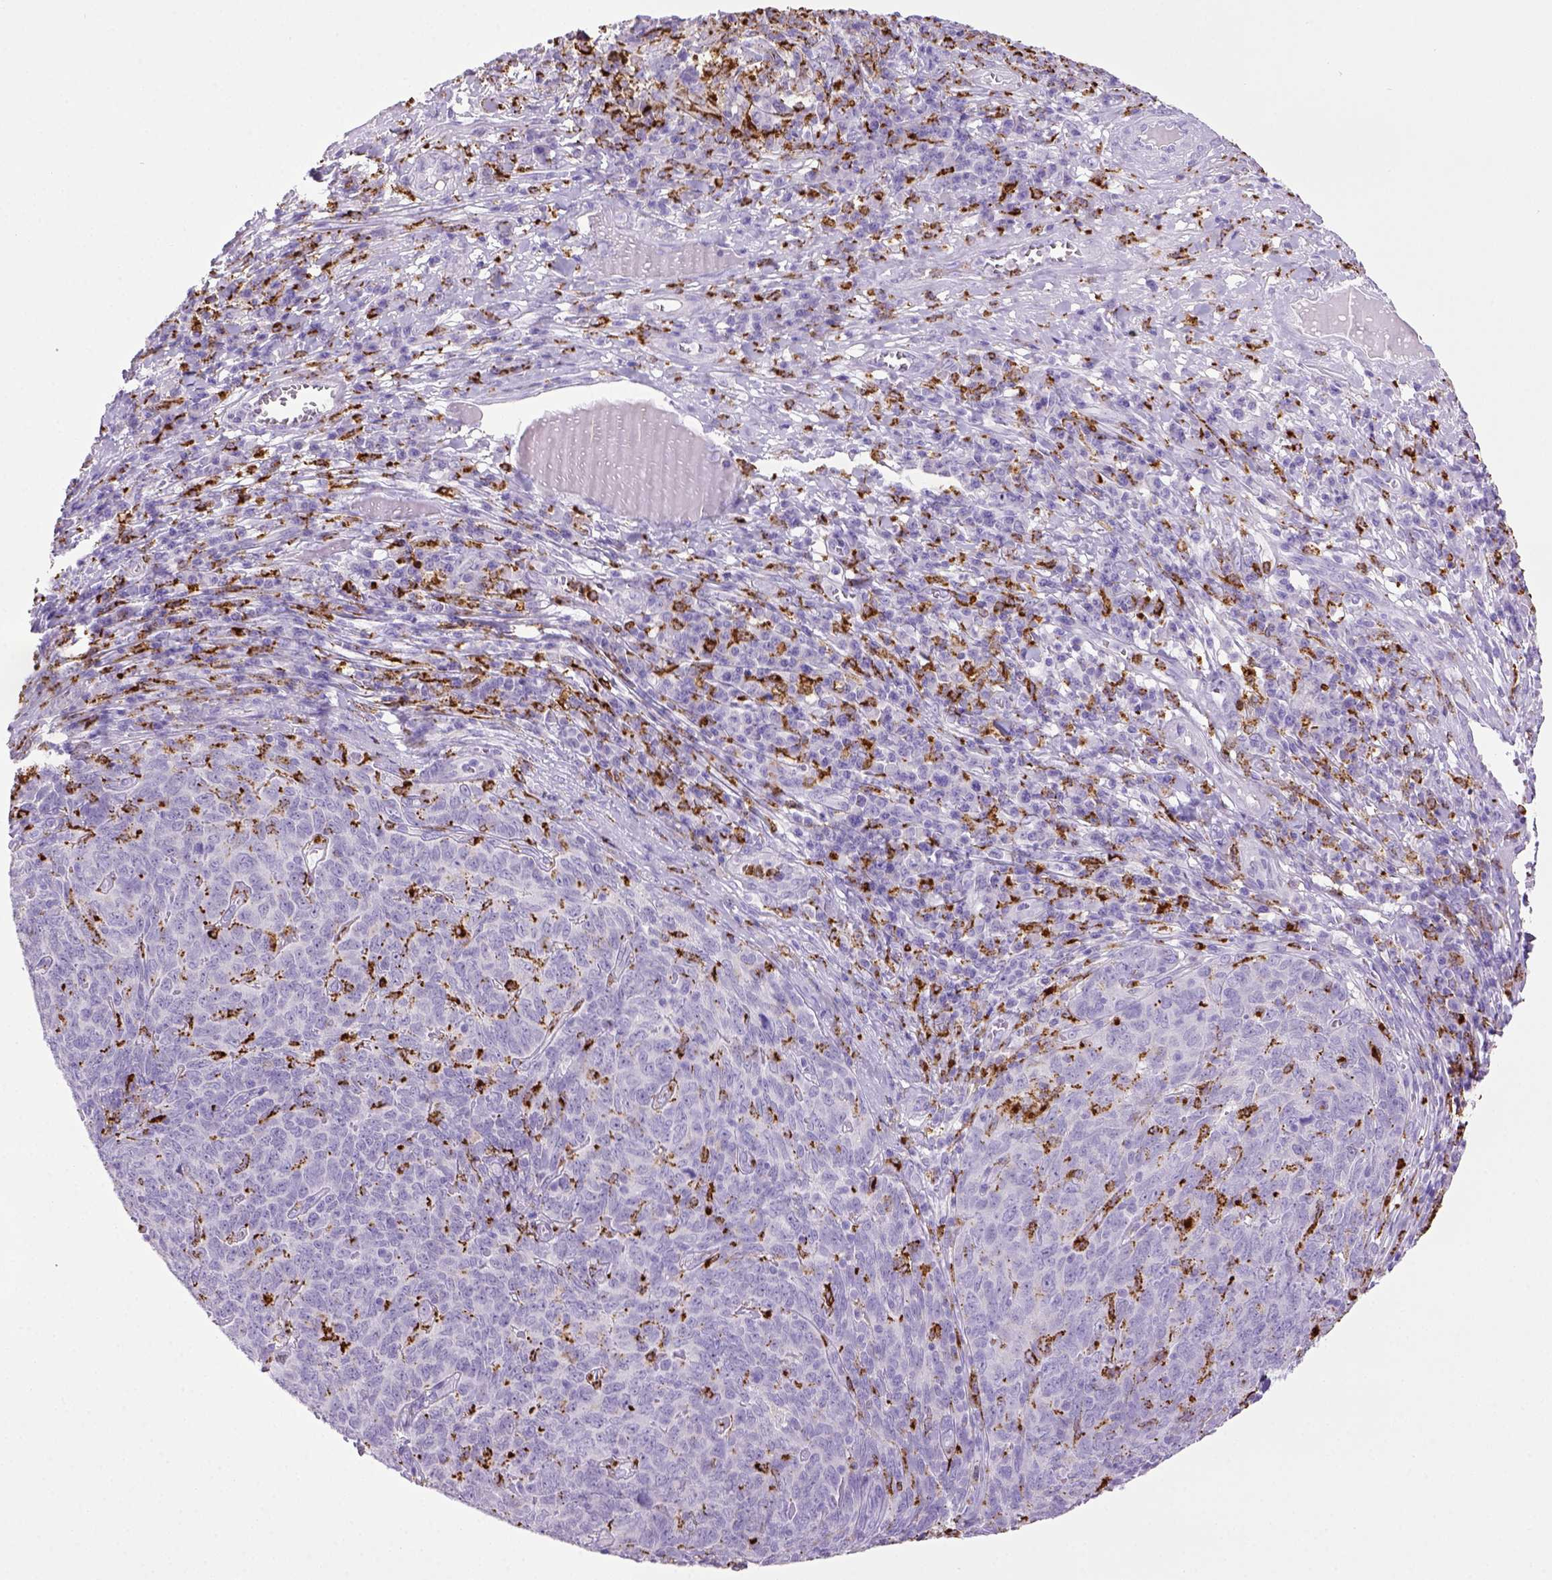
{"staining": {"intensity": "negative", "quantity": "none", "location": "none"}, "tissue": "skin cancer", "cell_type": "Tumor cells", "image_type": "cancer", "snomed": [{"axis": "morphology", "description": "Squamous cell carcinoma, NOS"}, {"axis": "topography", "description": "Skin"}, {"axis": "topography", "description": "Anal"}], "caption": "High magnification brightfield microscopy of skin cancer (squamous cell carcinoma) stained with DAB (brown) and counterstained with hematoxylin (blue): tumor cells show no significant staining. (DAB immunohistochemistry with hematoxylin counter stain).", "gene": "CD68", "patient": {"sex": "female", "age": 51}}